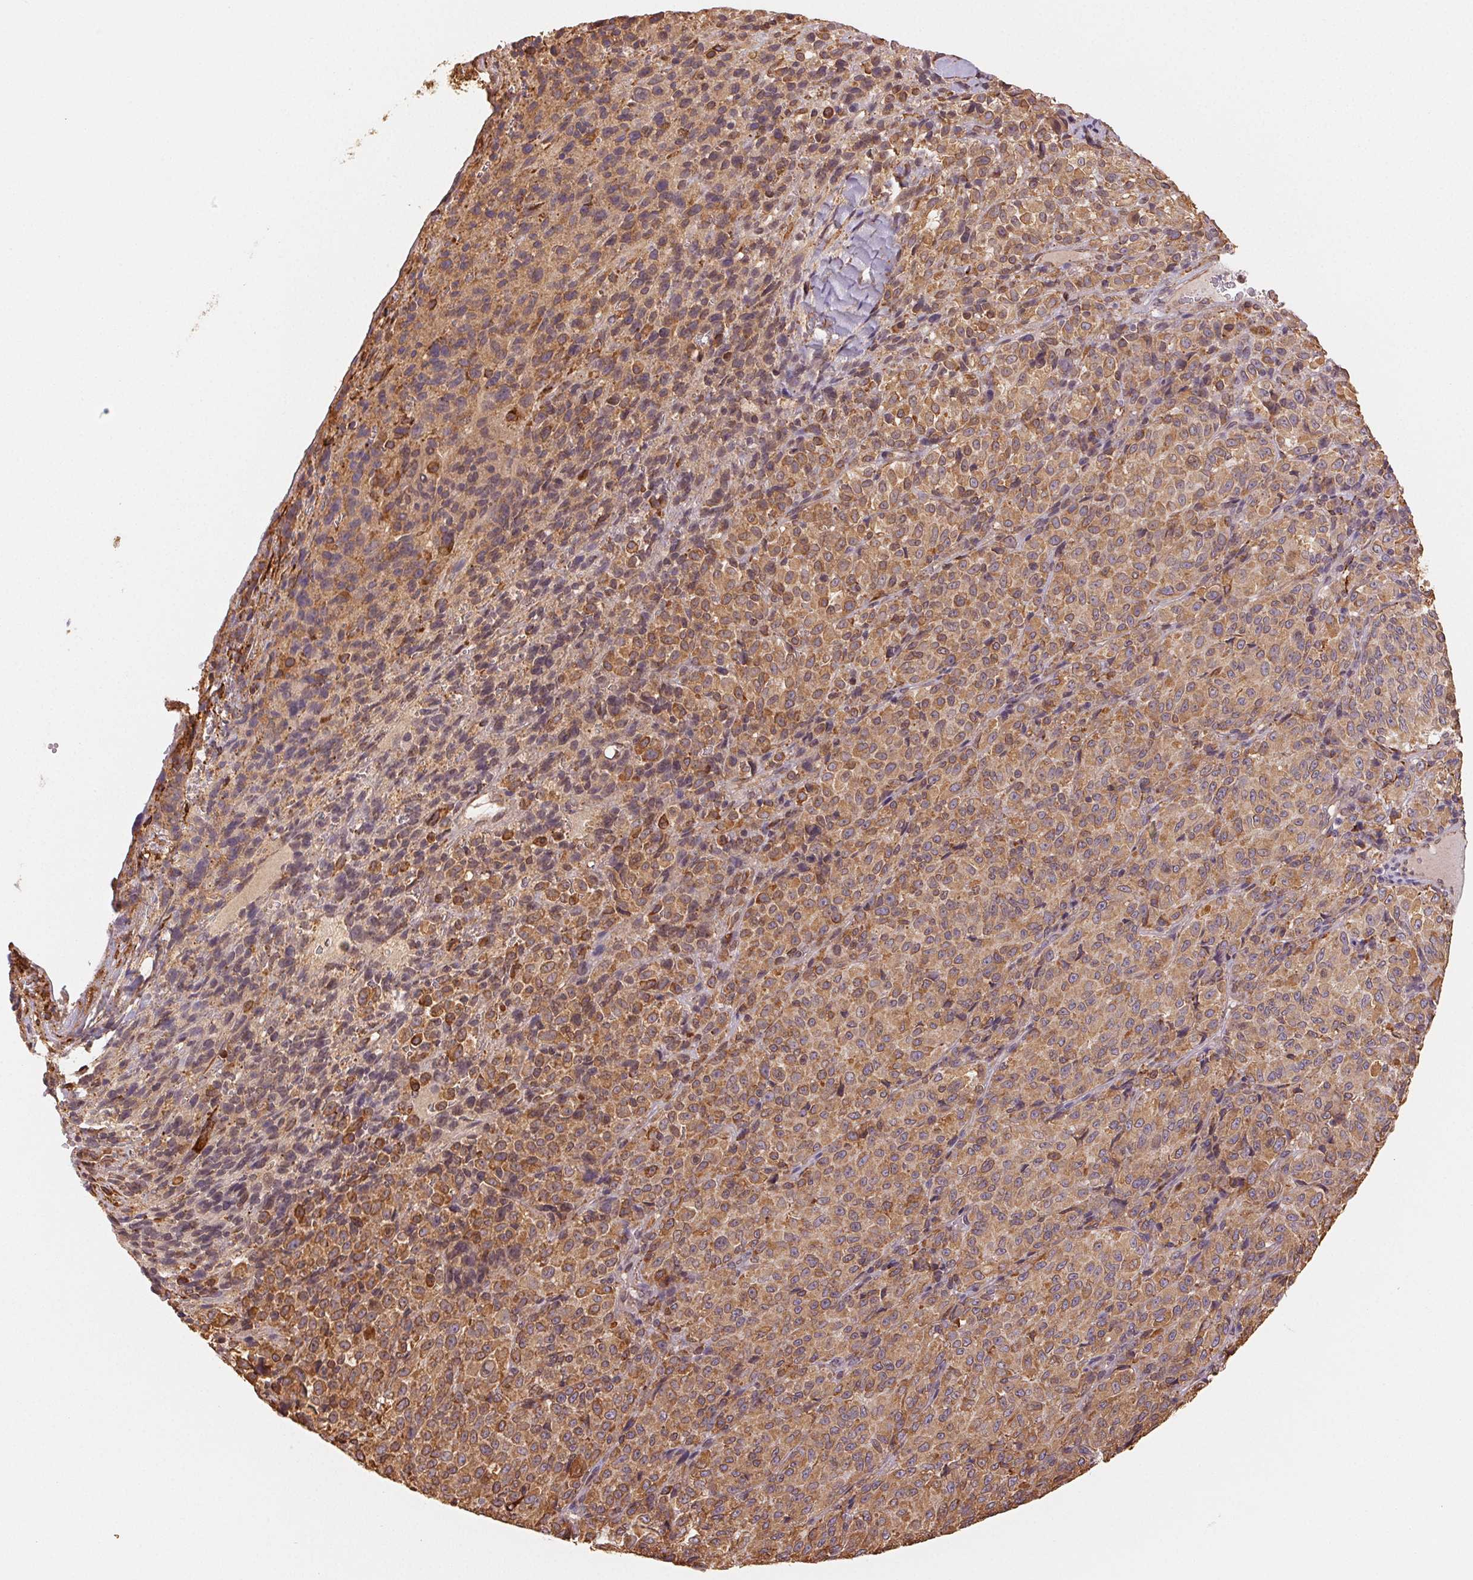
{"staining": {"intensity": "moderate", "quantity": ">75%", "location": "cytoplasmic/membranous"}, "tissue": "melanoma", "cell_type": "Tumor cells", "image_type": "cancer", "snomed": [{"axis": "morphology", "description": "Malignant melanoma, Metastatic site"}, {"axis": "topography", "description": "Brain"}], "caption": "Immunohistochemistry (IHC) micrograph of human melanoma stained for a protein (brown), which shows medium levels of moderate cytoplasmic/membranous expression in approximately >75% of tumor cells.", "gene": "RCN3", "patient": {"sex": "female", "age": 56}}